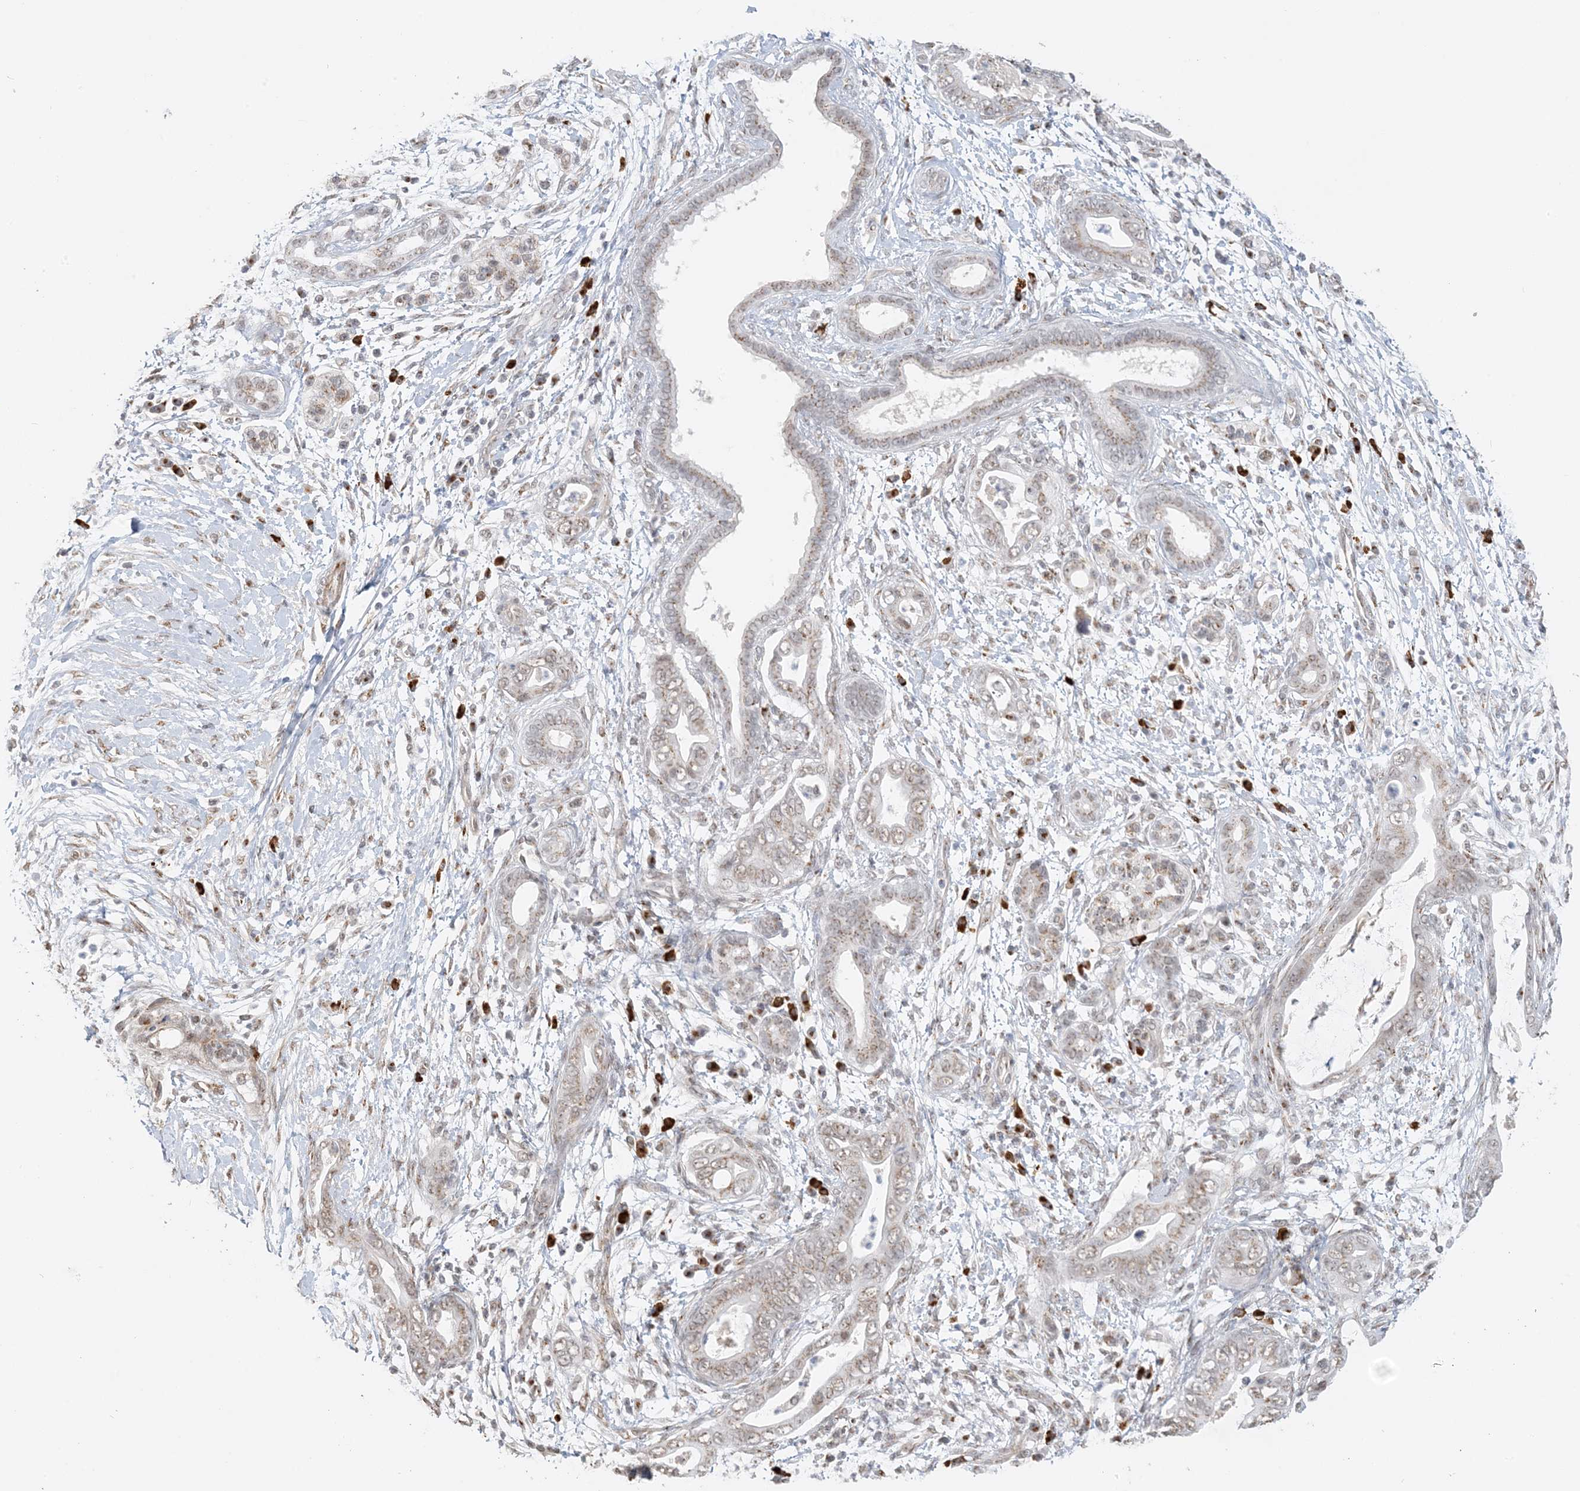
{"staining": {"intensity": "weak", "quantity": "25%-75%", "location": "cytoplasmic/membranous"}, "tissue": "pancreatic cancer", "cell_type": "Tumor cells", "image_type": "cancer", "snomed": [{"axis": "morphology", "description": "Adenocarcinoma, NOS"}, {"axis": "topography", "description": "Pancreas"}], "caption": "This histopathology image displays adenocarcinoma (pancreatic) stained with IHC to label a protein in brown. The cytoplasmic/membranous of tumor cells show weak positivity for the protein. Nuclei are counter-stained blue.", "gene": "ZCCHC4", "patient": {"sex": "male", "age": 75}}